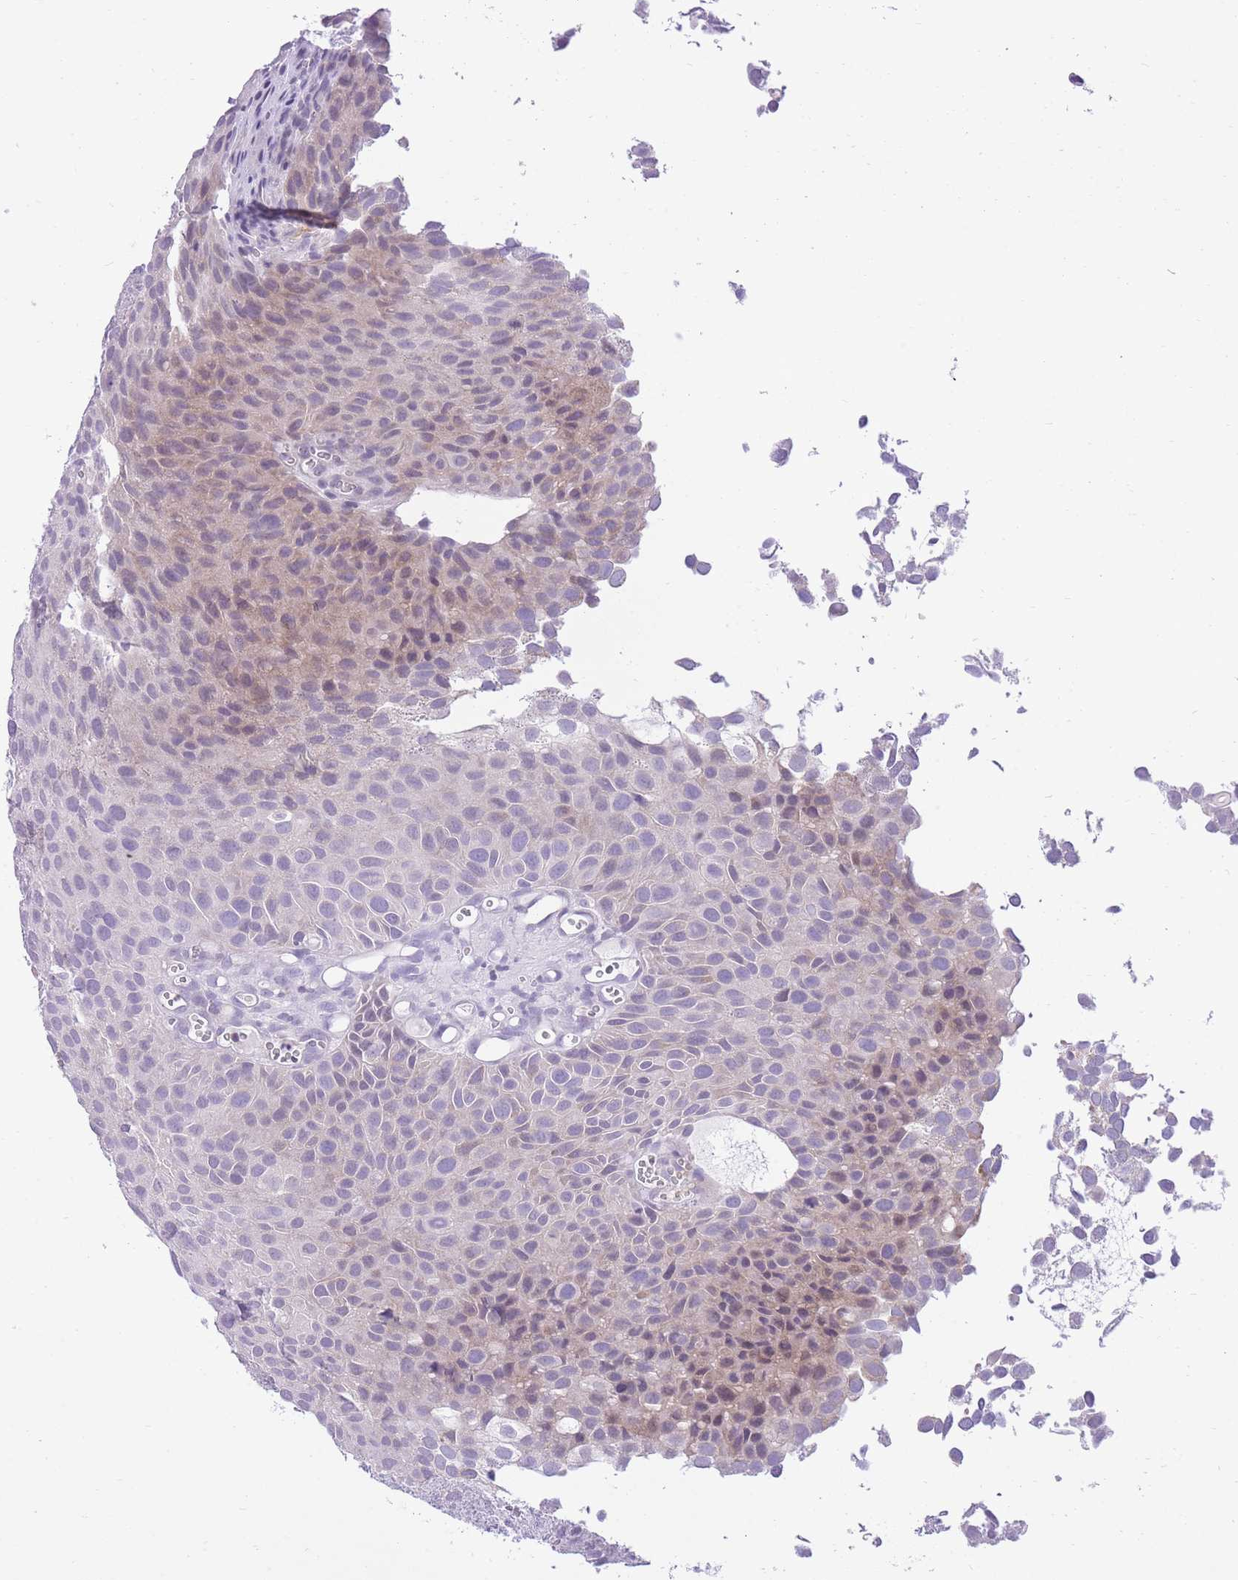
{"staining": {"intensity": "weak", "quantity": "25%-75%", "location": "cytoplasmic/membranous"}, "tissue": "urothelial cancer", "cell_type": "Tumor cells", "image_type": "cancer", "snomed": [{"axis": "morphology", "description": "Urothelial carcinoma, Low grade"}, {"axis": "topography", "description": "Urinary bladder"}], "caption": "Low-grade urothelial carcinoma tissue exhibits weak cytoplasmic/membranous staining in approximately 25%-75% of tumor cells, visualized by immunohistochemistry. The staining was performed using DAB (3,3'-diaminobenzidine) to visualize the protein expression in brown, while the nuclei were stained in blue with hematoxylin (Magnification: 20x).", "gene": "DENND2D", "patient": {"sex": "male", "age": 88}}